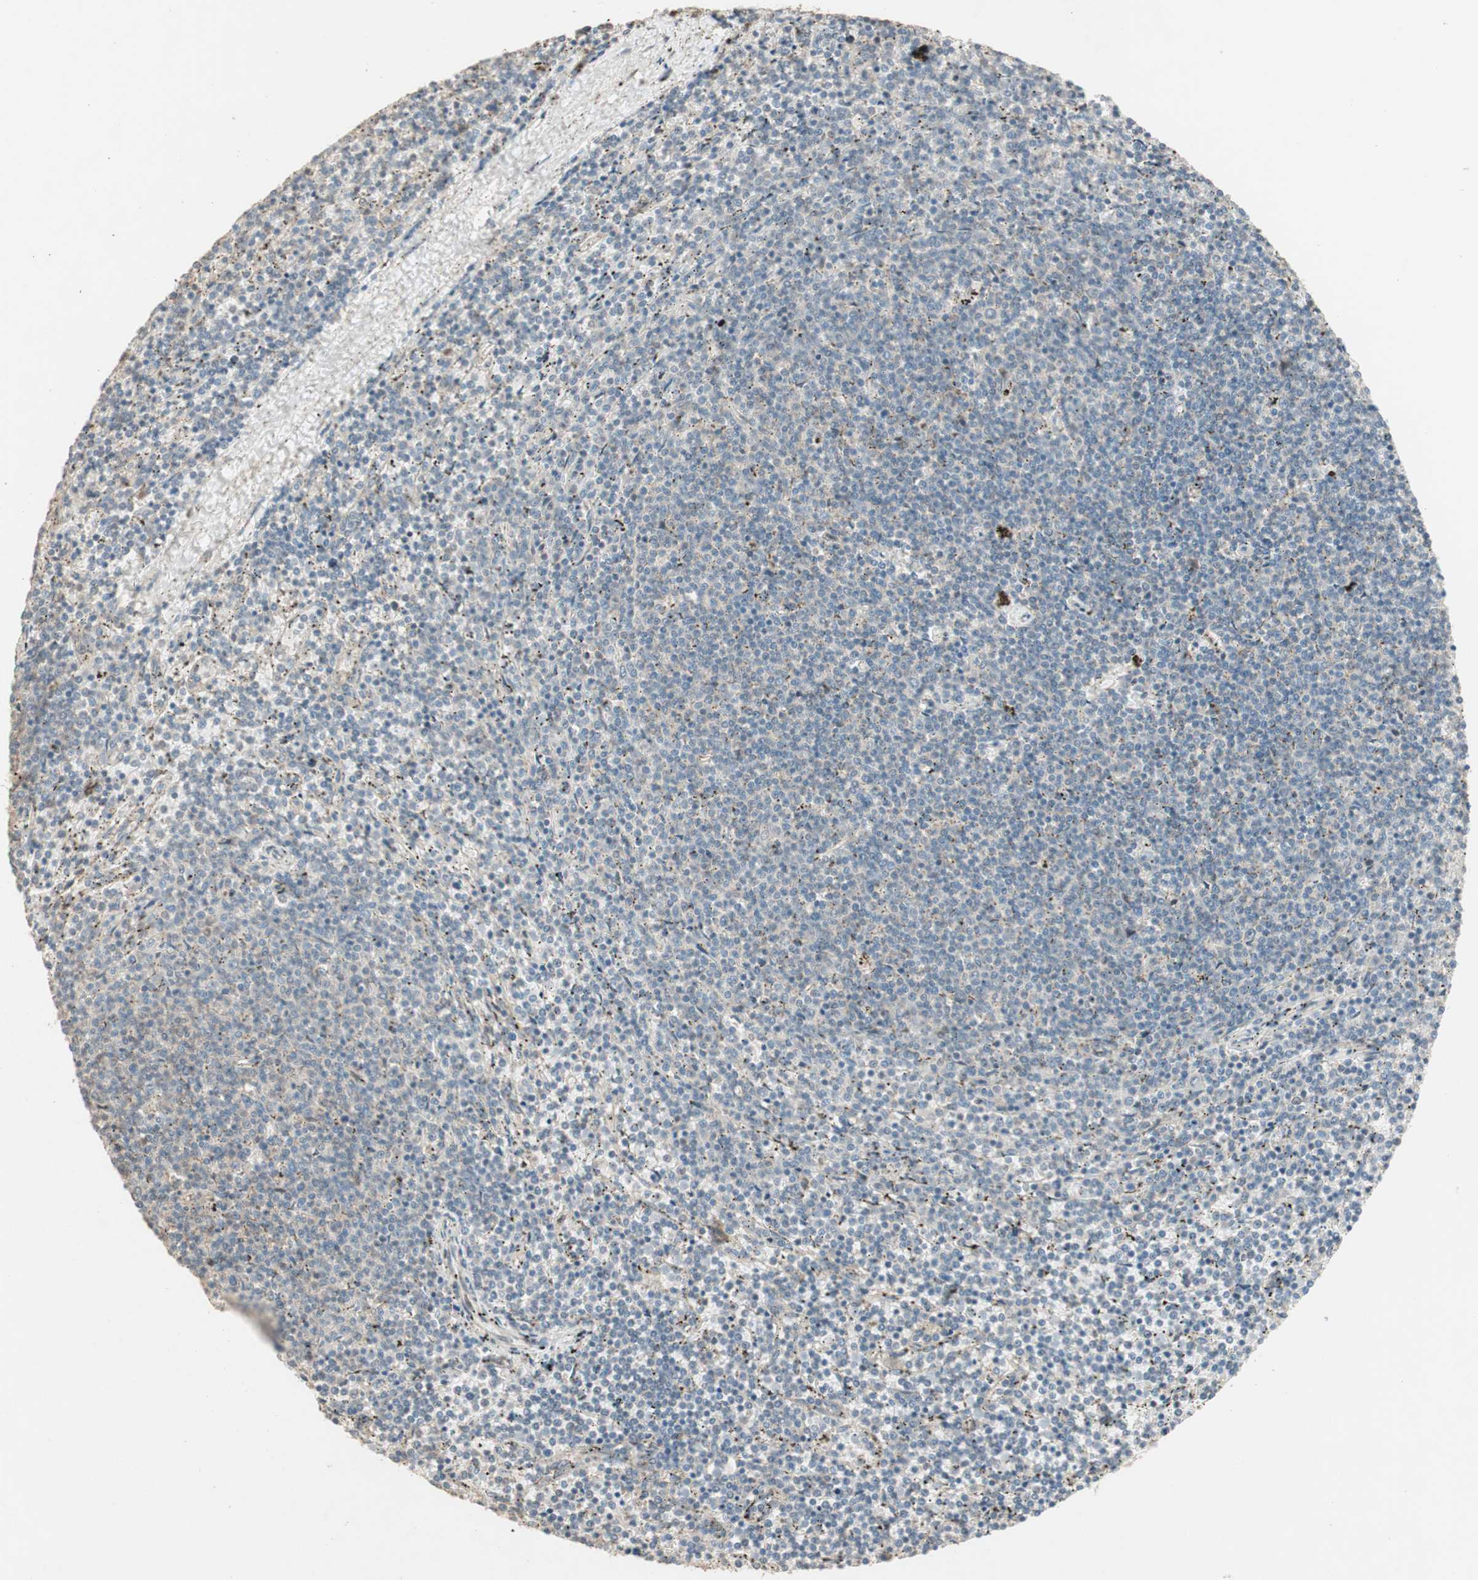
{"staining": {"intensity": "weak", "quantity": "25%-75%", "location": "cytoplasmic/membranous"}, "tissue": "lymphoma", "cell_type": "Tumor cells", "image_type": "cancer", "snomed": [{"axis": "morphology", "description": "Malignant lymphoma, non-Hodgkin's type, Low grade"}, {"axis": "topography", "description": "Spleen"}], "caption": "High-magnification brightfield microscopy of lymphoma stained with DAB (brown) and counterstained with hematoxylin (blue). tumor cells exhibit weak cytoplasmic/membranous positivity is seen in about25%-75% of cells. The protein is stained brown, and the nuclei are stained in blue (DAB IHC with brightfield microscopy, high magnification).", "gene": "RARRES1", "patient": {"sex": "female", "age": 50}}